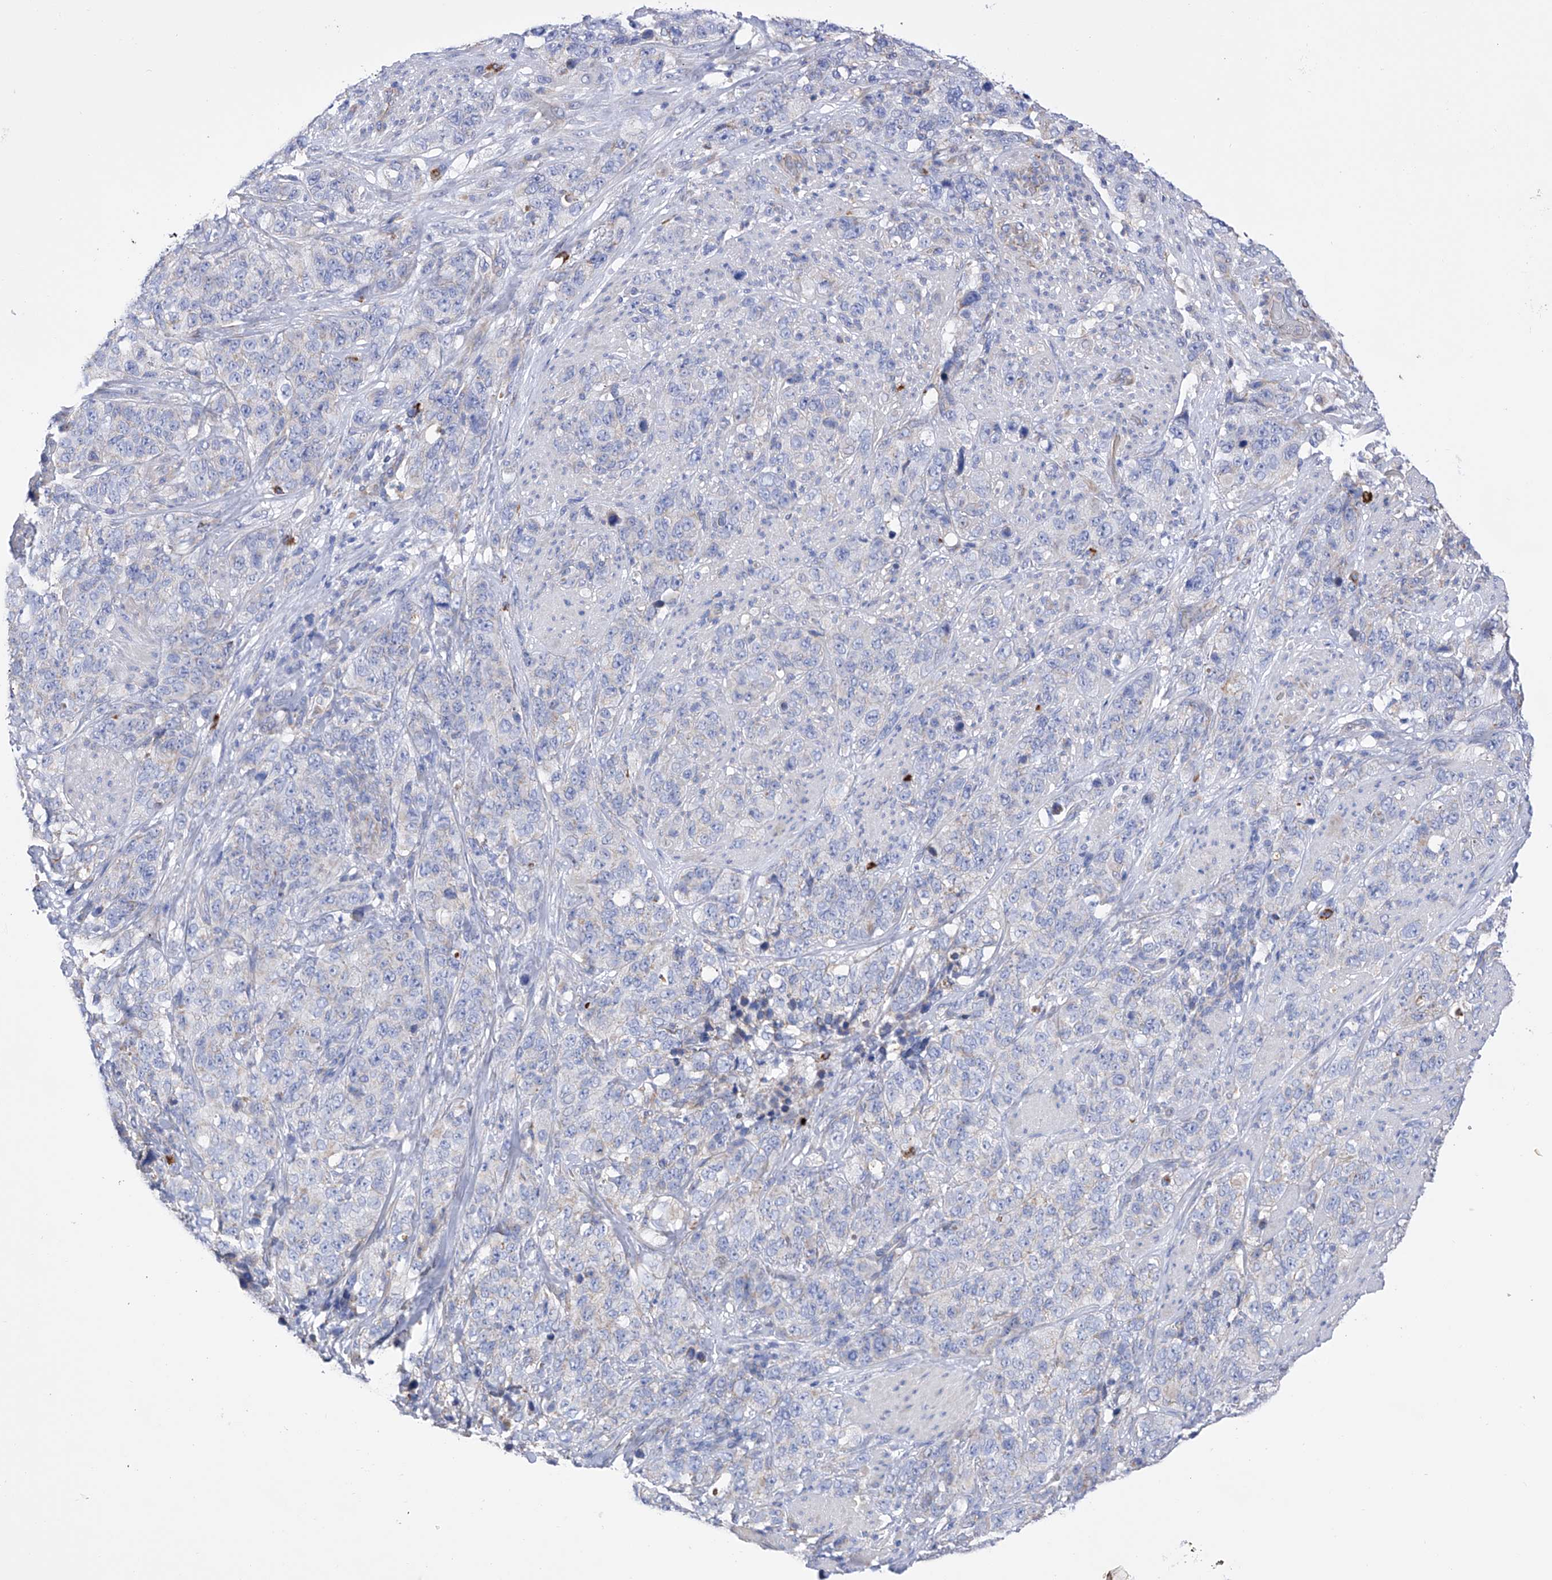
{"staining": {"intensity": "negative", "quantity": "none", "location": "none"}, "tissue": "stomach cancer", "cell_type": "Tumor cells", "image_type": "cancer", "snomed": [{"axis": "morphology", "description": "Adenocarcinoma, NOS"}, {"axis": "topography", "description": "Stomach"}], "caption": "Immunohistochemical staining of human stomach cancer (adenocarcinoma) demonstrates no significant positivity in tumor cells.", "gene": "FLG", "patient": {"sex": "male", "age": 48}}